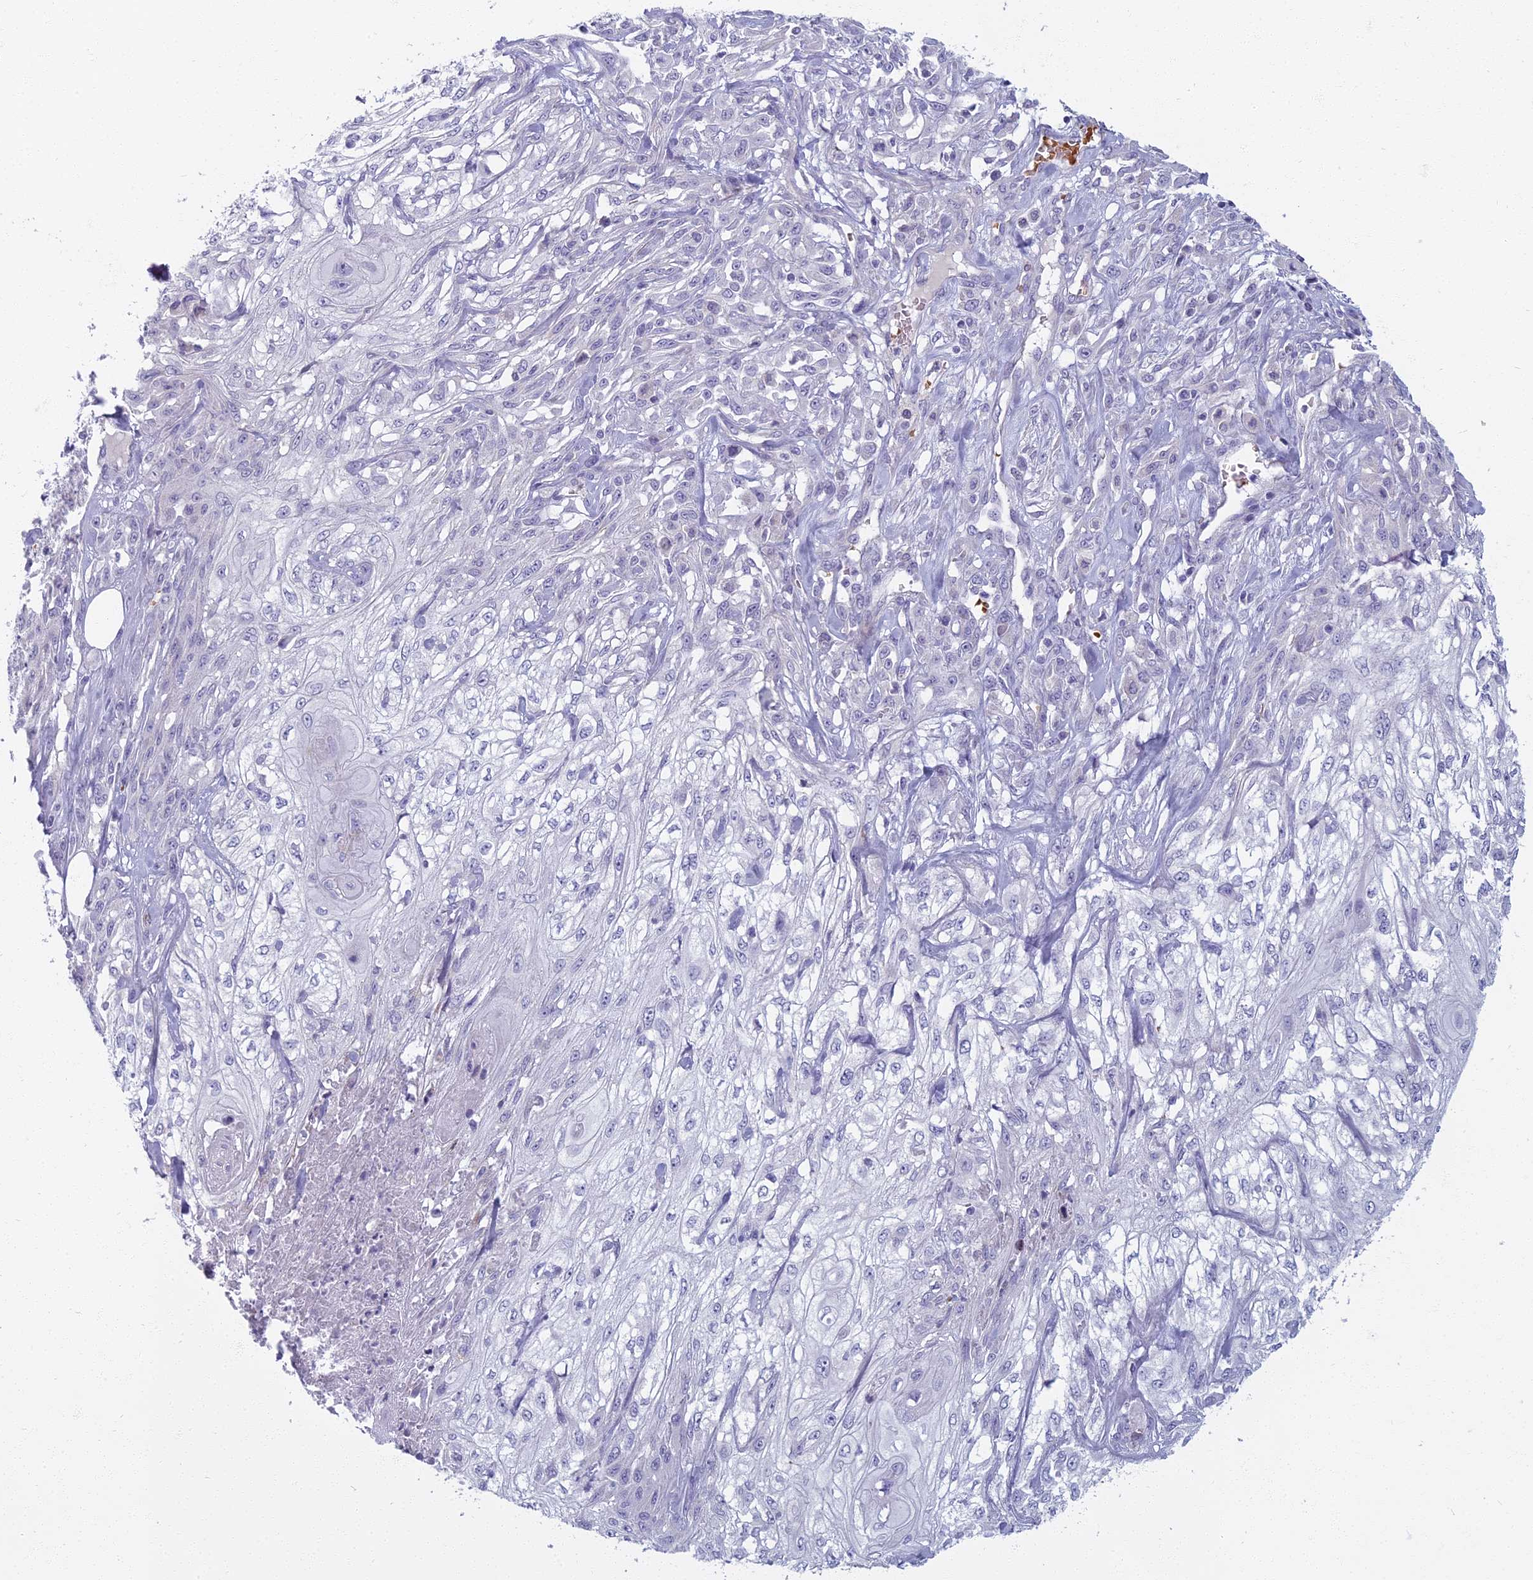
{"staining": {"intensity": "negative", "quantity": "none", "location": "none"}, "tissue": "skin cancer", "cell_type": "Tumor cells", "image_type": "cancer", "snomed": [{"axis": "morphology", "description": "Squamous cell carcinoma, NOS"}, {"axis": "morphology", "description": "Squamous cell carcinoma, metastatic, NOS"}, {"axis": "topography", "description": "Skin"}, {"axis": "topography", "description": "Lymph node"}], "caption": "Human skin cancer (squamous cell carcinoma) stained for a protein using immunohistochemistry displays no positivity in tumor cells.", "gene": "ARL15", "patient": {"sex": "male", "age": 75}}